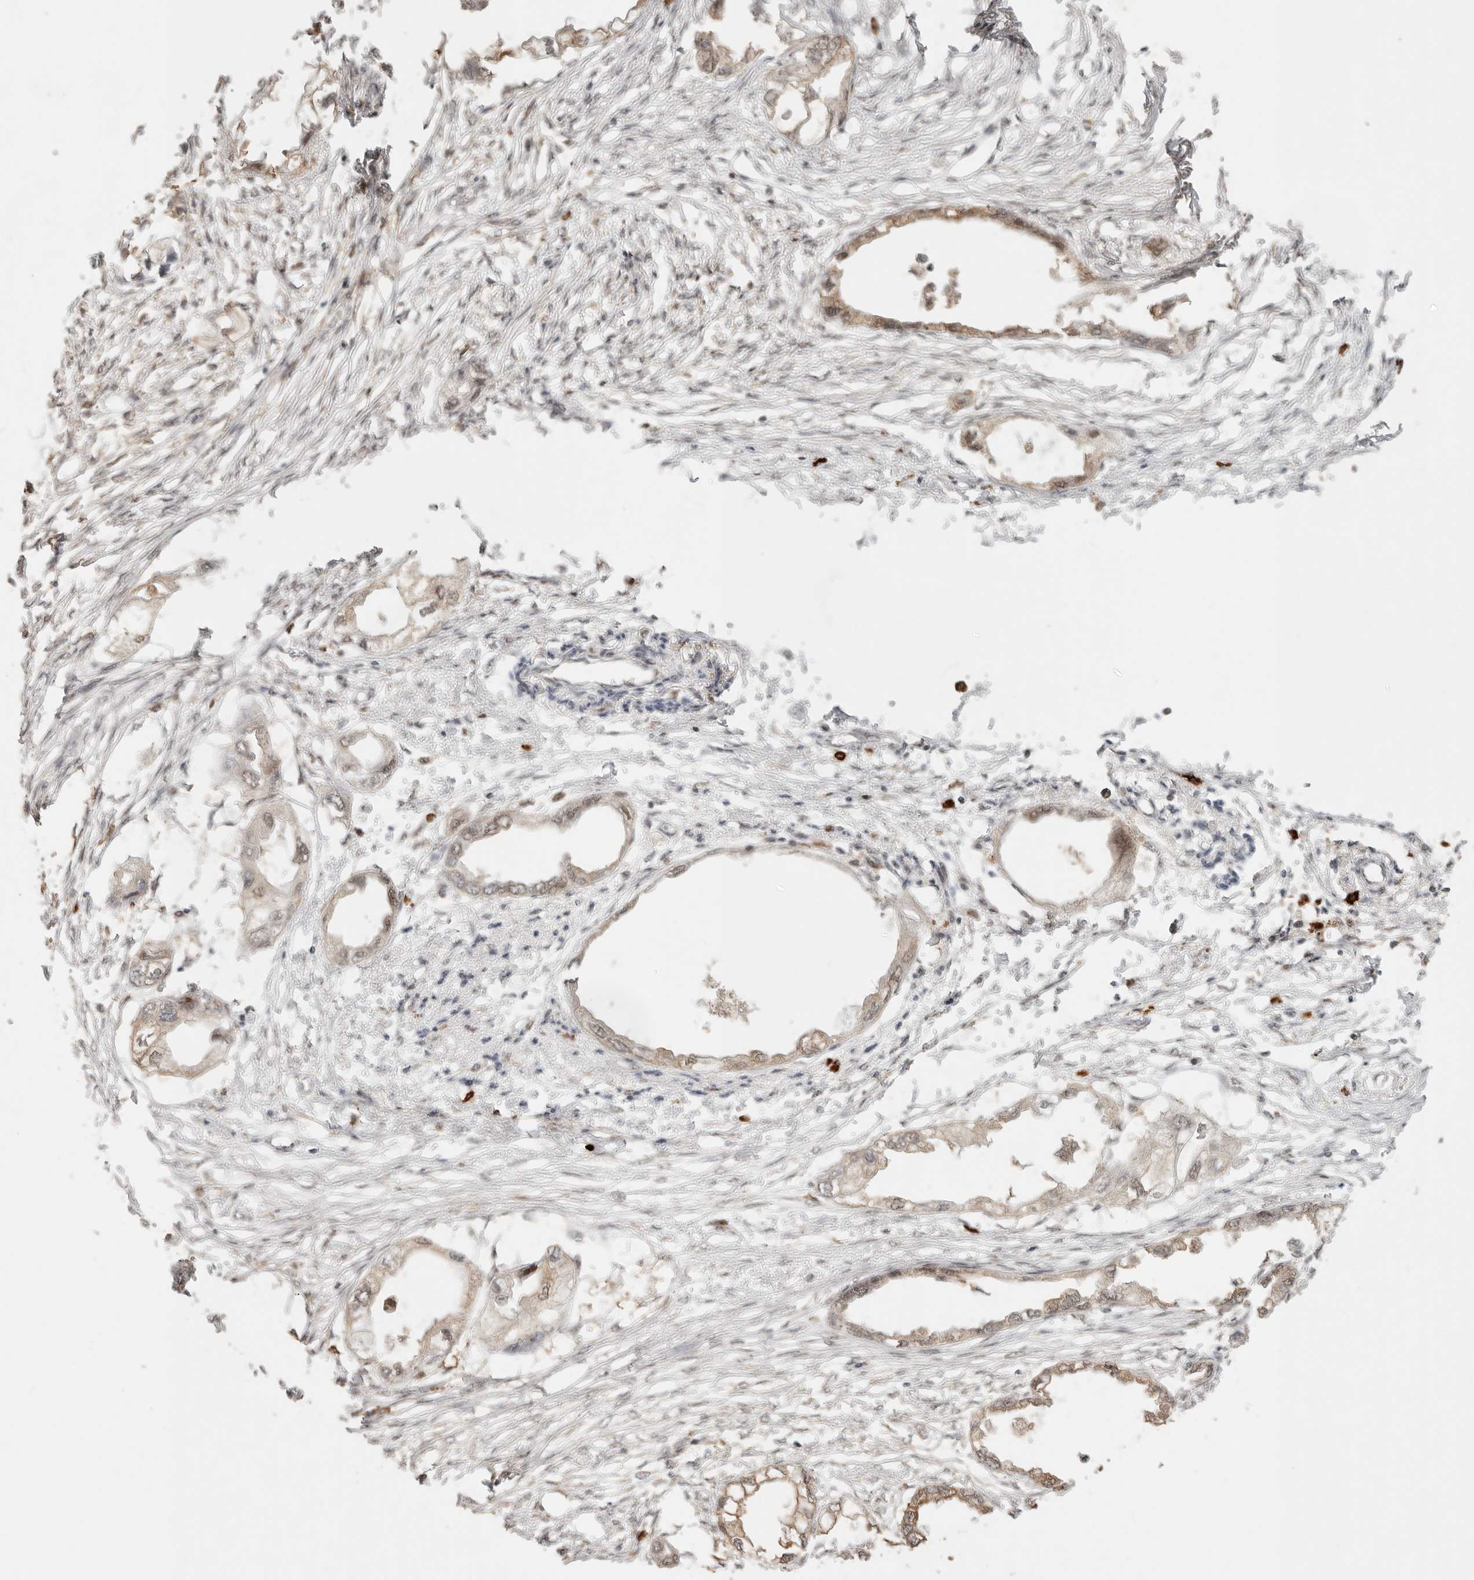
{"staining": {"intensity": "weak", "quantity": ">75%", "location": "cytoplasmic/membranous,nuclear"}, "tissue": "endometrial cancer", "cell_type": "Tumor cells", "image_type": "cancer", "snomed": [{"axis": "morphology", "description": "Adenocarcinoma, NOS"}, {"axis": "morphology", "description": "Adenocarcinoma, metastatic, NOS"}, {"axis": "topography", "description": "Adipose tissue"}, {"axis": "topography", "description": "Endometrium"}], "caption": "About >75% of tumor cells in endometrial cancer (adenocarcinoma) reveal weak cytoplasmic/membranous and nuclear protein expression as visualized by brown immunohistochemical staining.", "gene": "NPAS2", "patient": {"sex": "female", "age": 67}}